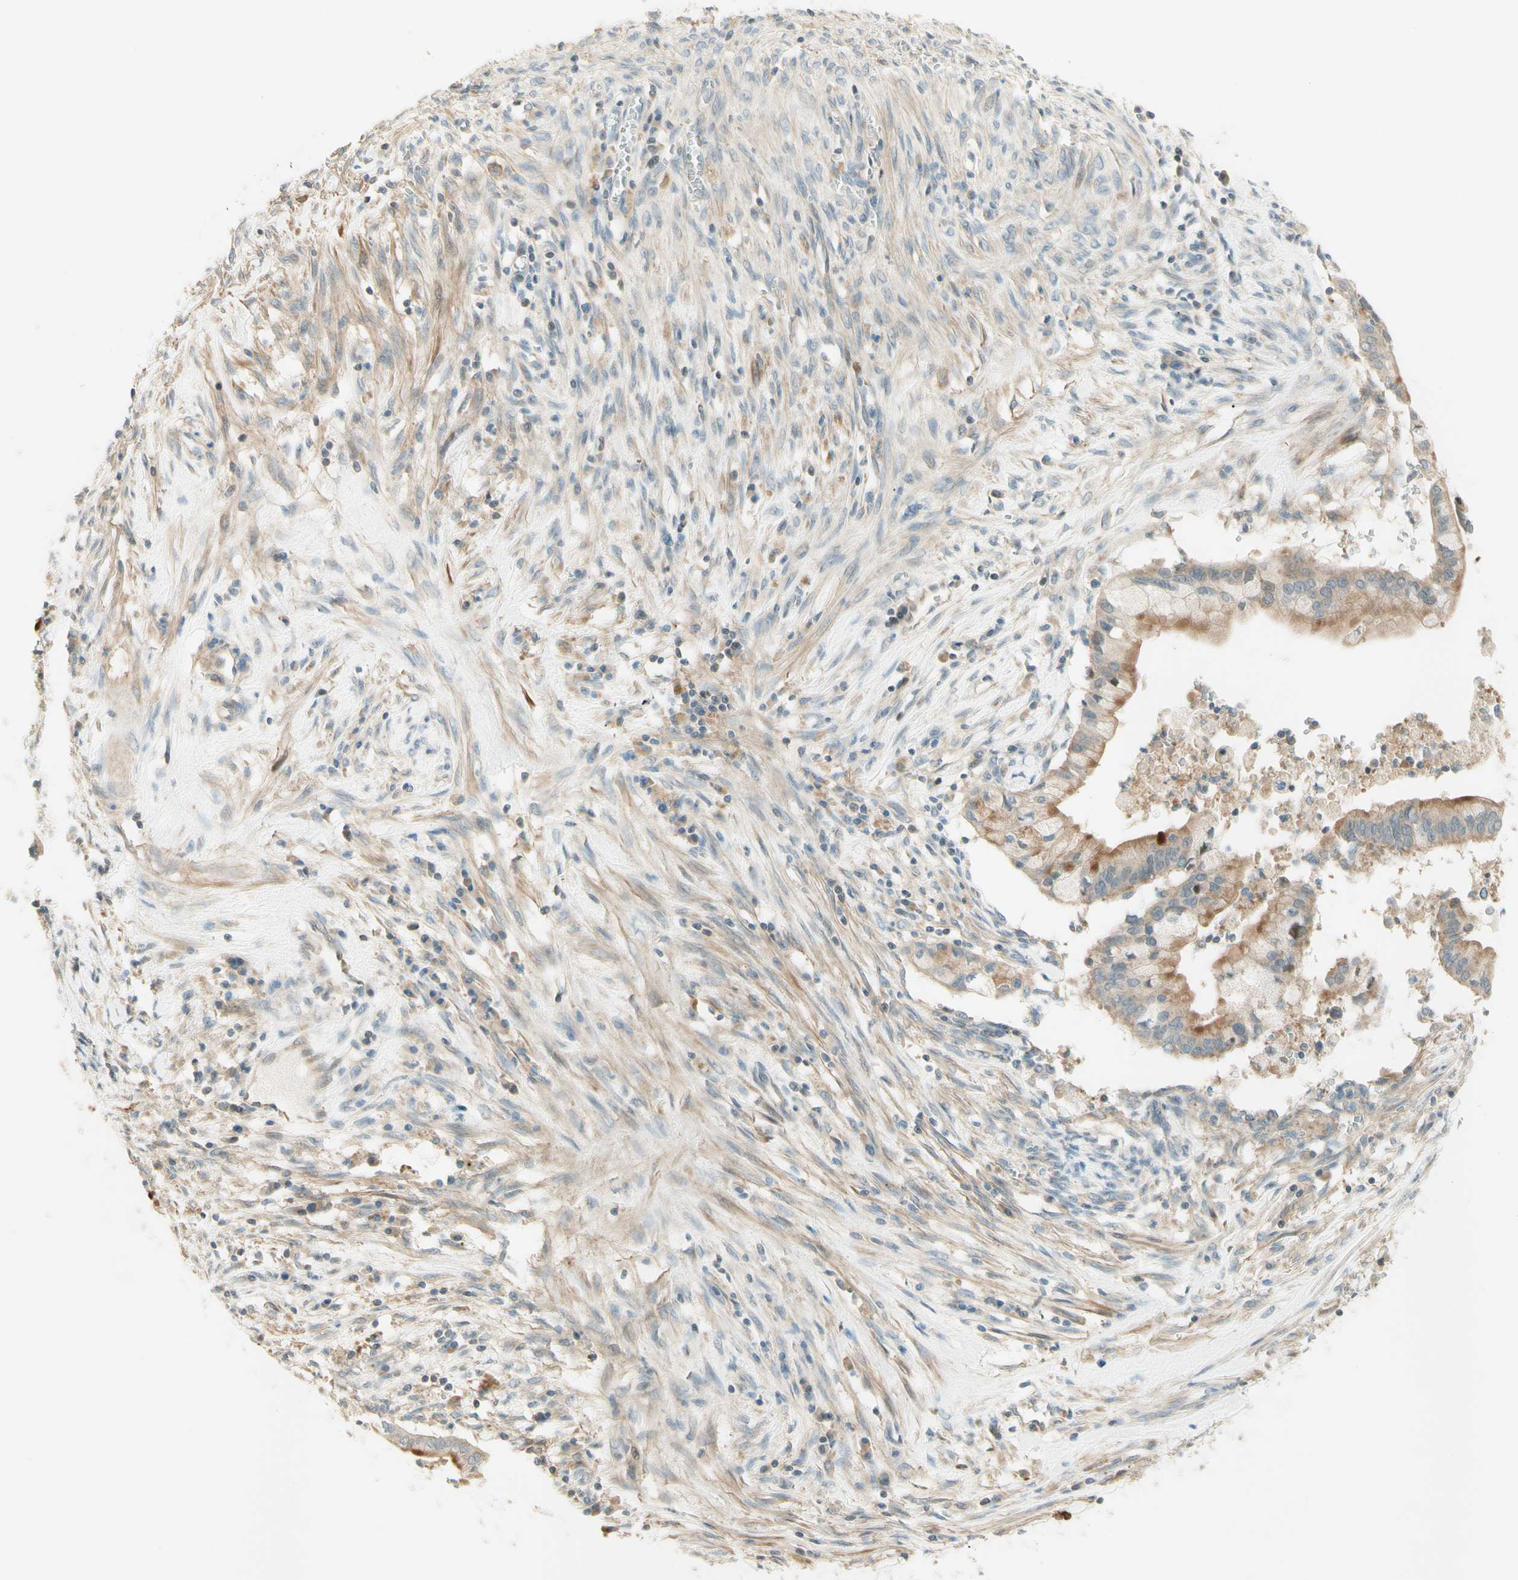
{"staining": {"intensity": "moderate", "quantity": ">75%", "location": "cytoplasmic/membranous"}, "tissue": "cervical cancer", "cell_type": "Tumor cells", "image_type": "cancer", "snomed": [{"axis": "morphology", "description": "Adenocarcinoma, NOS"}, {"axis": "topography", "description": "Cervix"}], "caption": "Immunohistochemistry of human adenocarcinoma (cervical) shows medium levels of moderate cytoplasmic/membranous expression in approximately >75% of tumor cells.", "gene": "PROM1", "patient": {"sex": "female", "age": 44}}